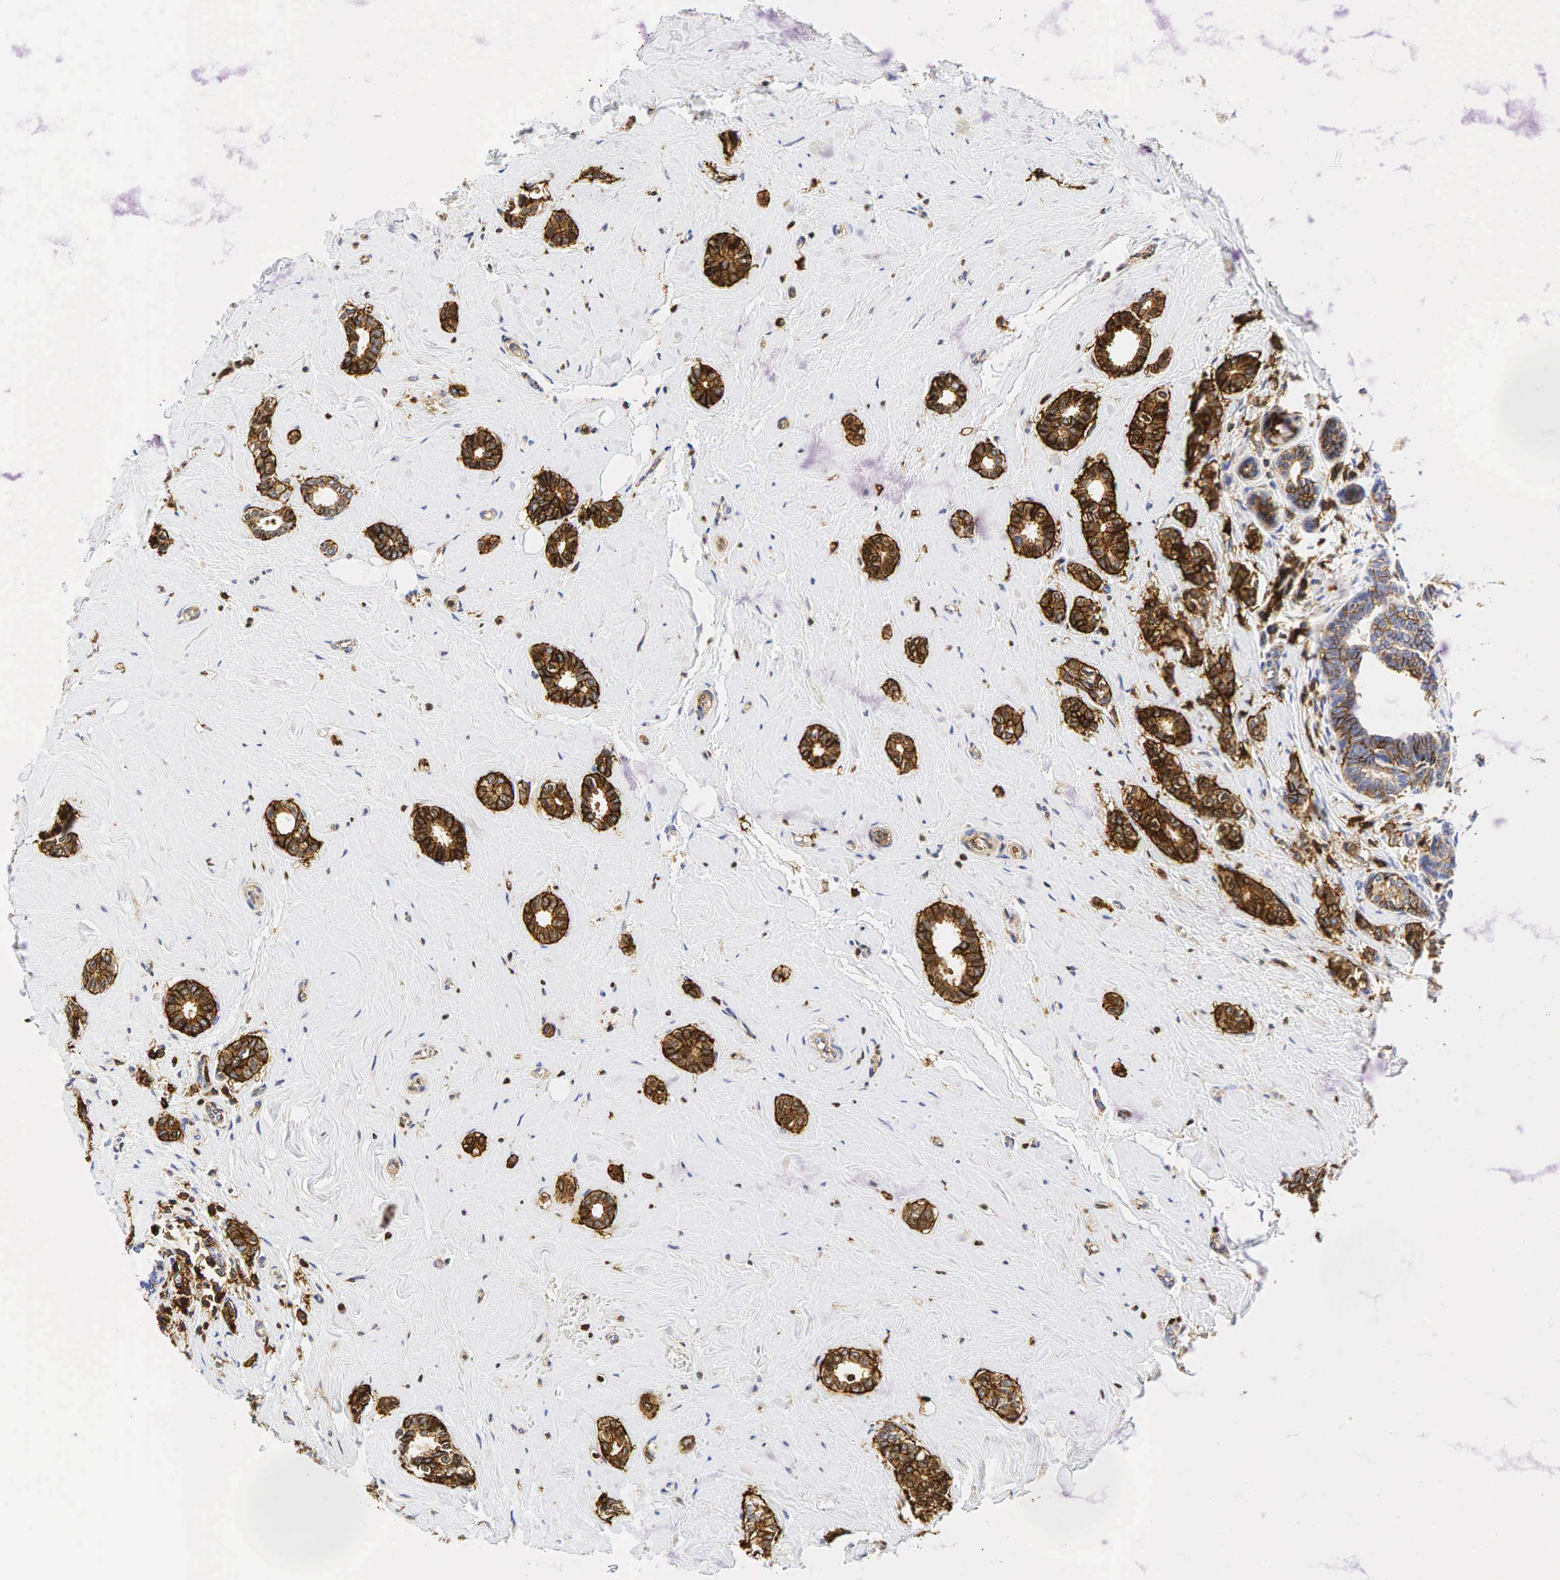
{"staining": {"intensity": "strong", "quantity": ">75%", "location": "cytoplasmic/membranous"}, "tissue": "breast cancer", "cell_type": "Tumor cells", "image_type": "cancer", "snomed": [{"axis": "morphology", "description": "Duct carcinoma"}, {"axis": "topography", "description": "Breast"}], "caption": "Breast intraductal carcinoma stained with DAB immunohistochemistry (IHC) displays high levels of strong cytoplasmic/membranous staining in about >75% of tumor cells.", "gene": "CD44", "patient": {"sex": "female", "age": 50}}